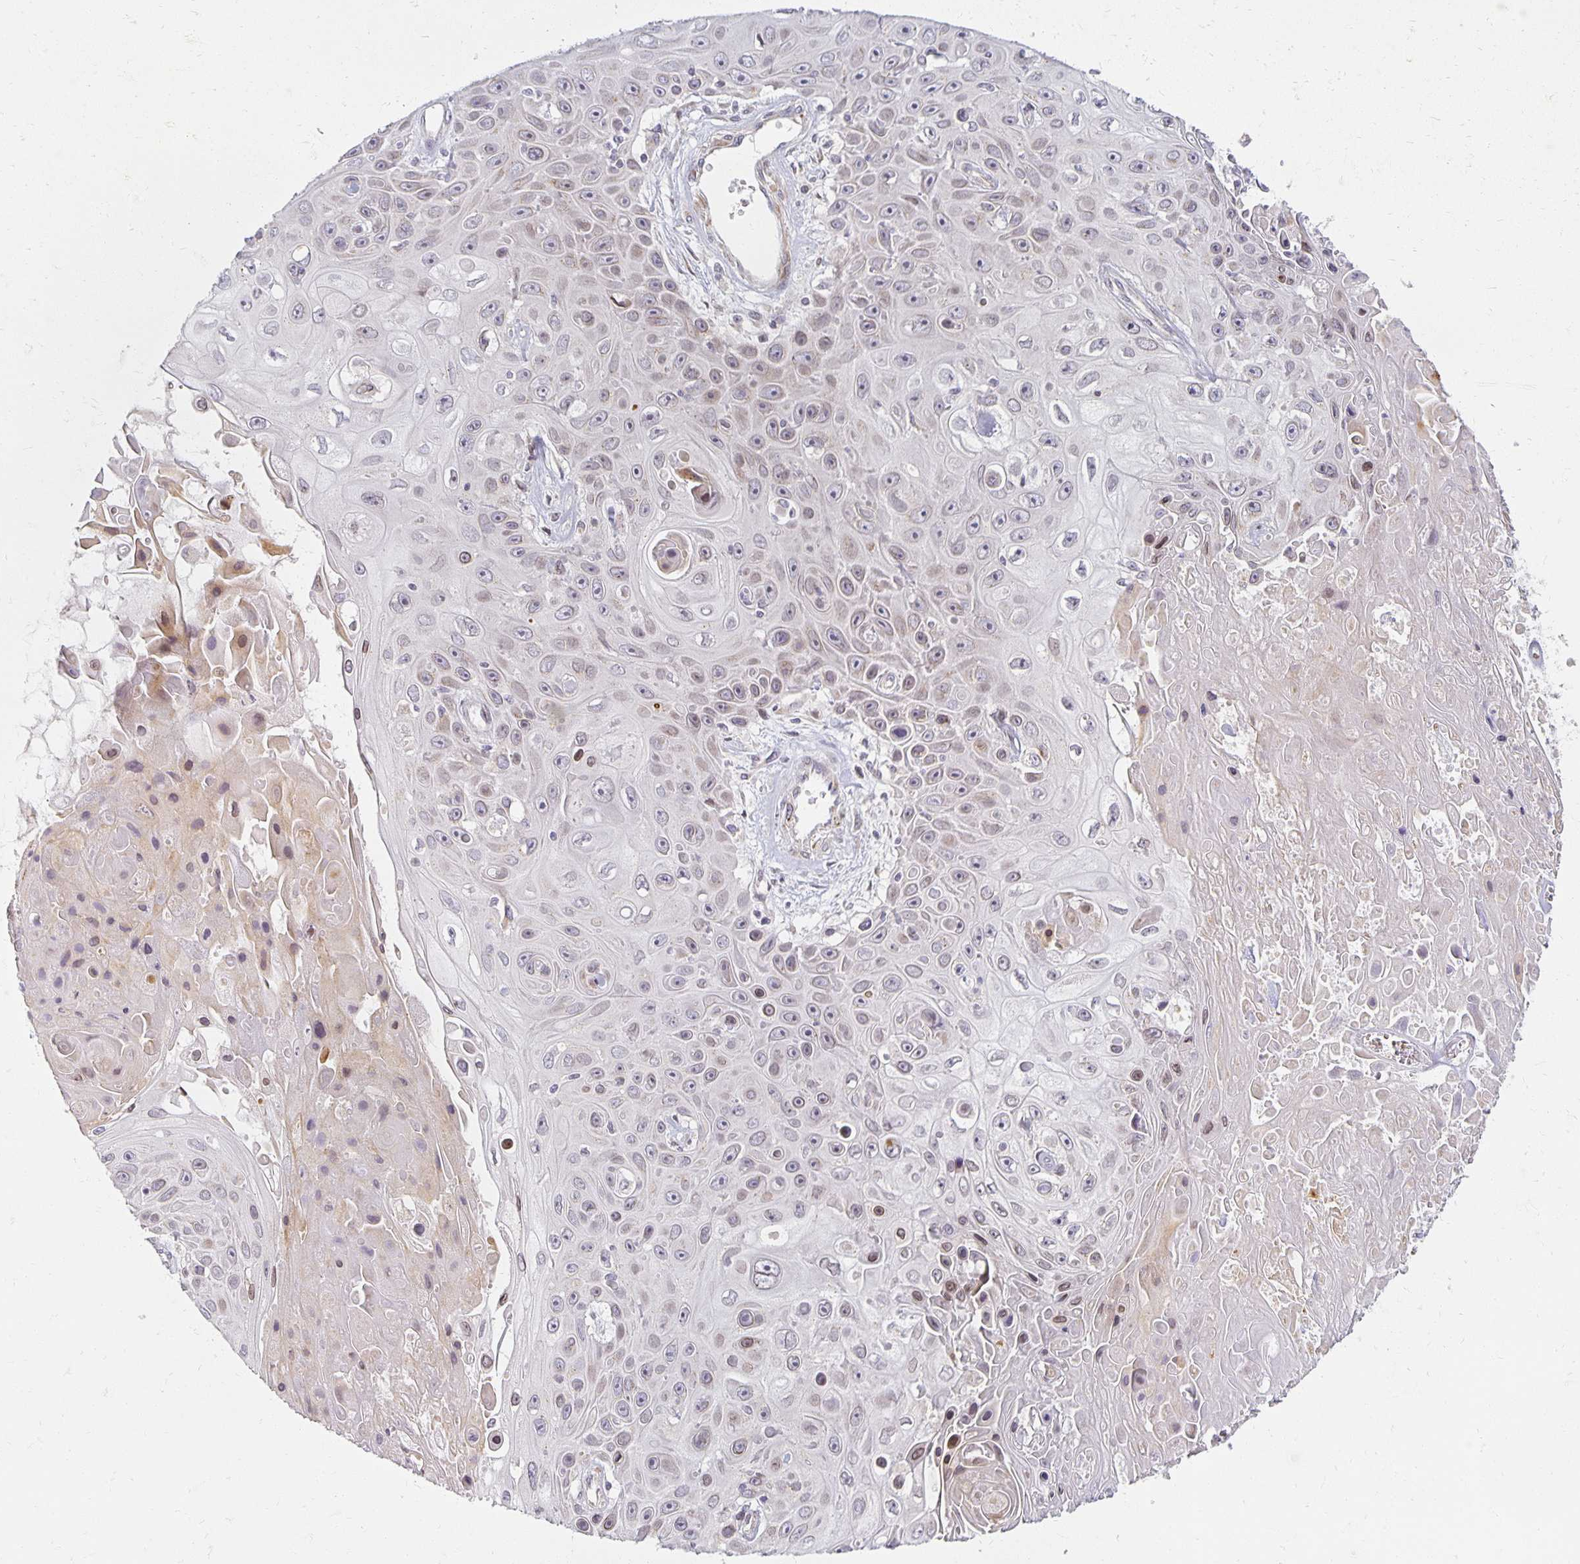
{"staining": {"intensity": "weak", "quantity": "<25%", "location": "nuclear"}, "tissue": "skin cancer", "cell_type": "Tumor cells", "image_type": "cancer", "snomed": [{"axis": "morphology", "description": "Squamous cell carcinoma, NOS"}, {"axis": "topography", "description": "Skin"}], "caption": "Tumor cells are negative for brown protein staining in skin cancer.", "gene": "EHF", "patient": {"sex": "male", "age": 82}}